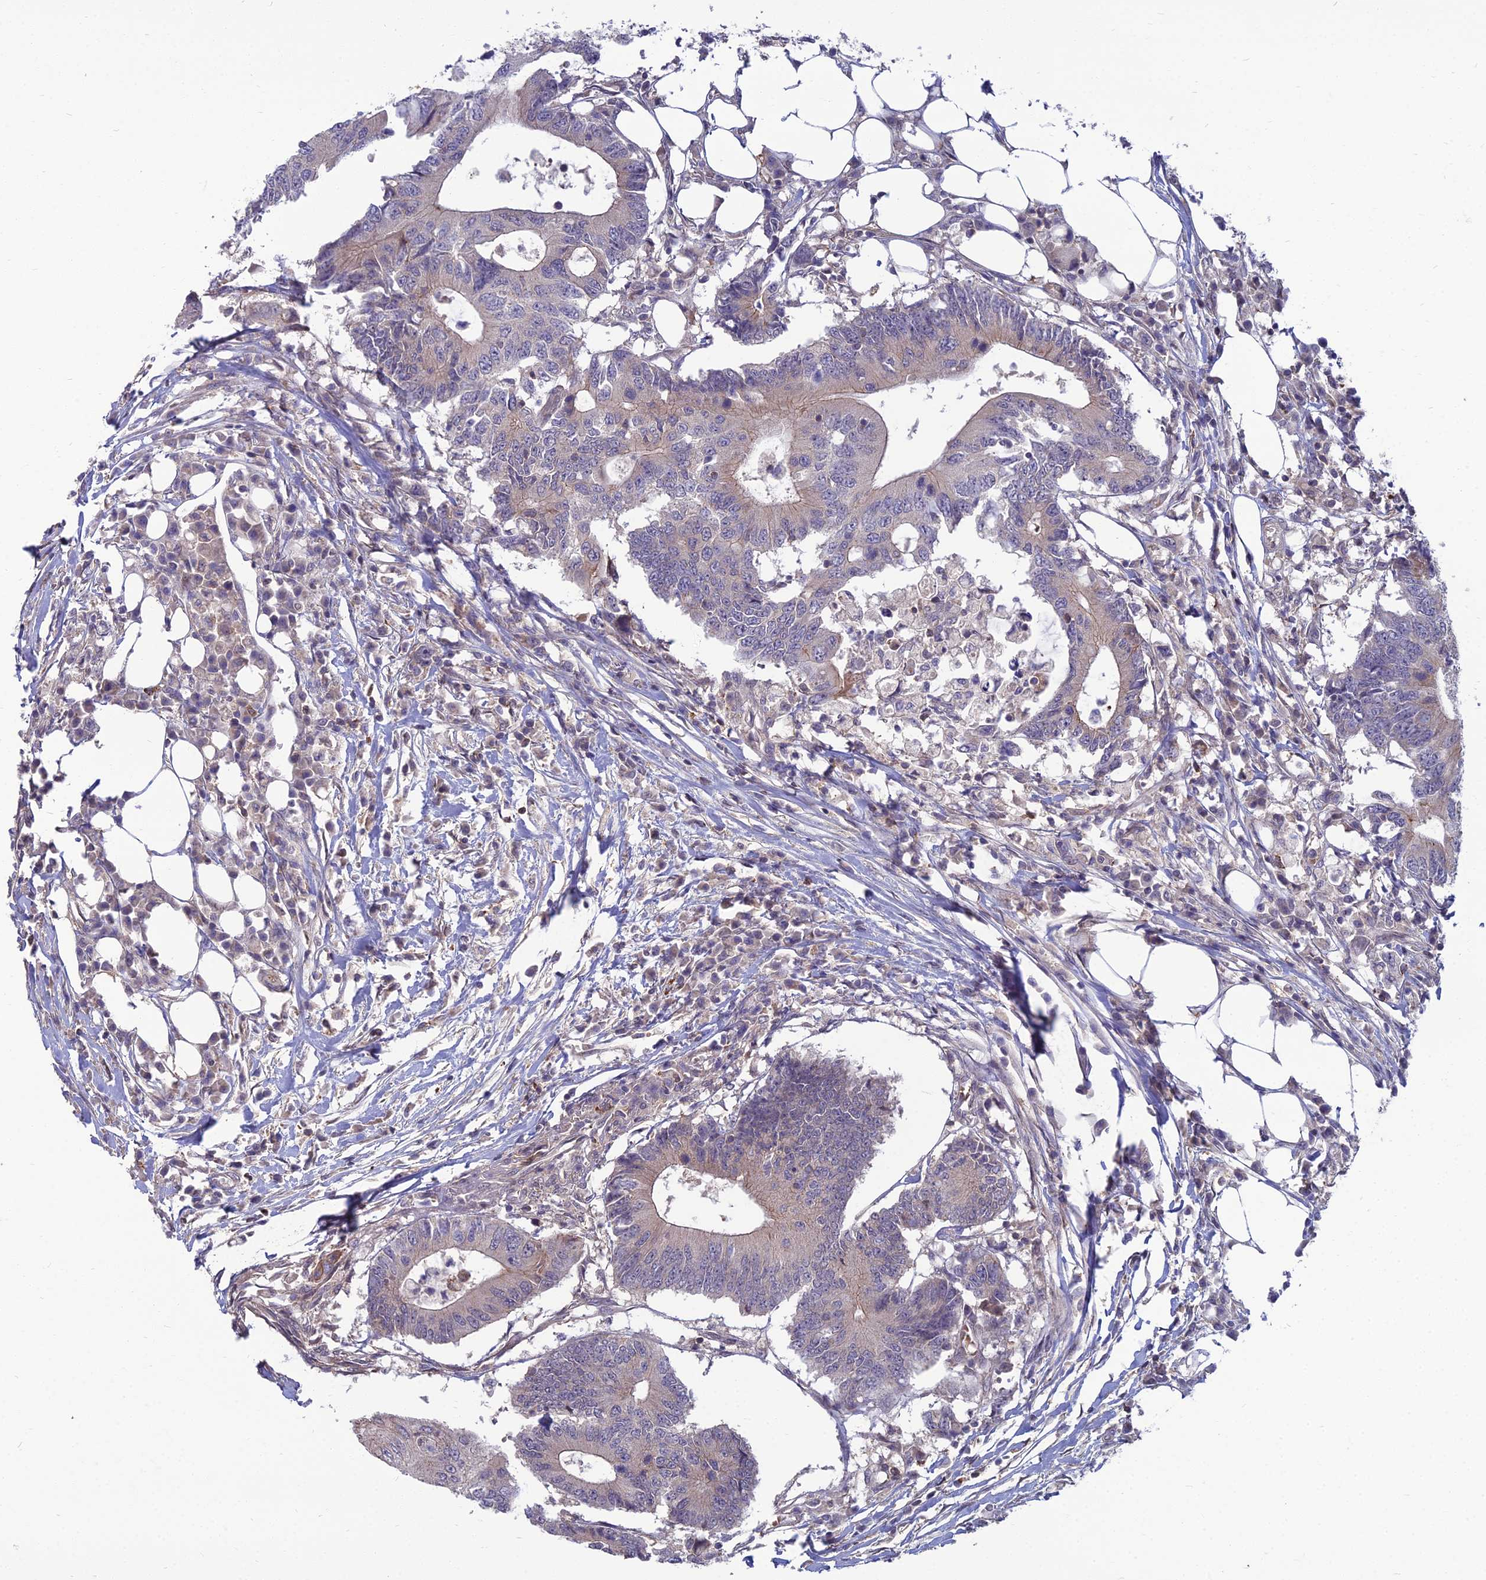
{"staining": {"intensity": "negative", "quantity": "none", "location": "none"}, "tissue": "colorectal cancer", "cell_type": "Tumor cells", "image_type": "cancer", "snomed": [{"axis": "morphology", "description": "Adenocarcinoma, NOS"}, {"axis": "topography", "description": "Colon"}], "caption": "An IHC photomicrograph of colorectal cancer (adenocarcinoma) is shown. There is no staining in tumor cells of colorectal cancer (adenocarcinoma). (DAB immunohistochemistry, high magnification).", "gene": "OPA3", "patient": {"sex": "male", "age": 71}}